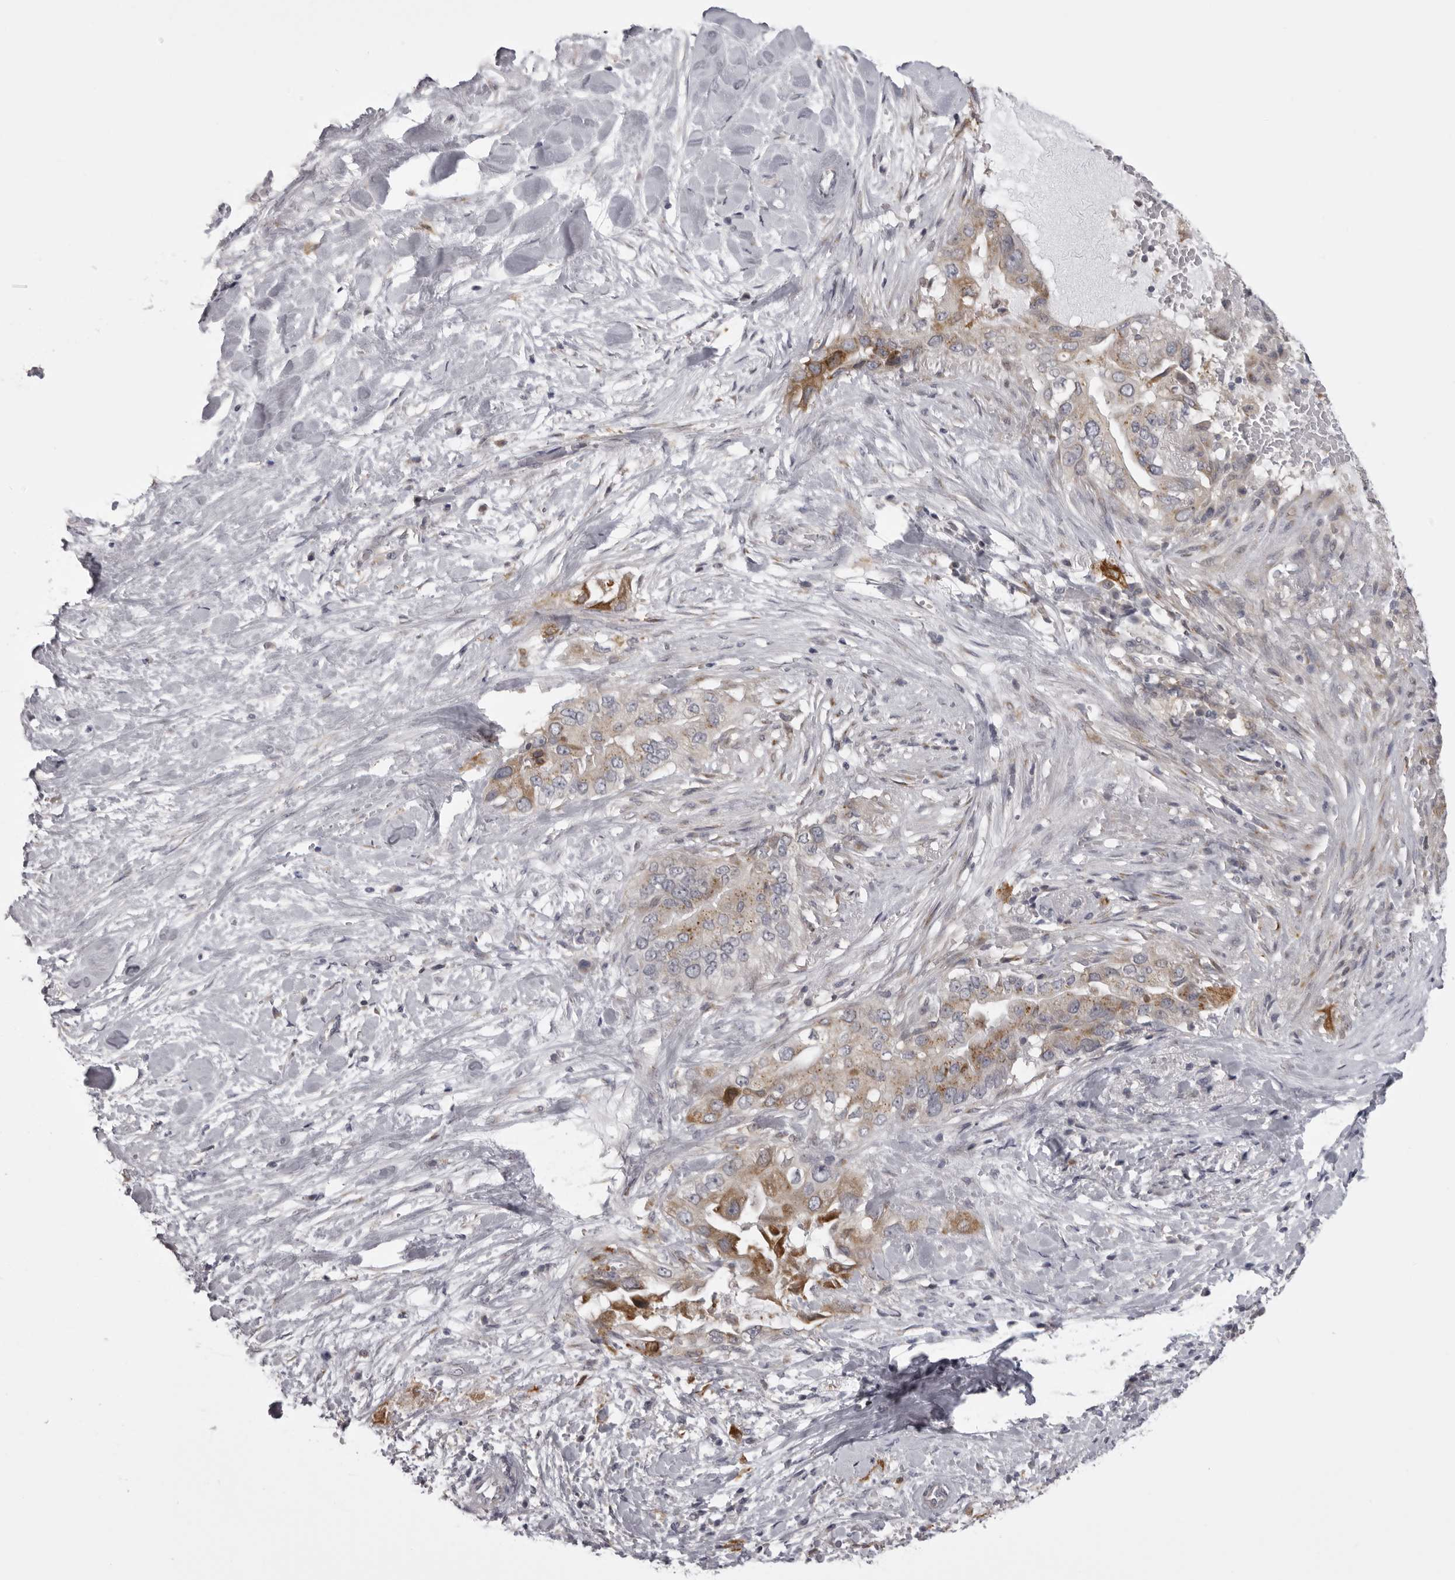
{"staining": {"intensity": "moderate", "quantity": "<25%", "location": "cytoplasmic/membranous"}, "tissue": "pancreatic cancer", "cell_type": "Tumor cells", "image_type": "cancer", "snomed": [{"axis": "morphology", "description": "Inflammation, NOS"}, {"axis": "morphology", "description": "Adenocarcinoma, NOS"}, {"axis": "topography", "description": "Pancreas"}], "caption": "Immunohistochemical staining of pancreatic cancer shows low levels of moderate cytoplasmic/membranous protein positivity in approximately <25% of tumor cells. The staining is performed using DAB brown chromogen to label protein expression. The nuclei are counter-stained blue using hematoxylin.", "gene": "NCEH1", "patient": {"sex": "female", "age": 56}}